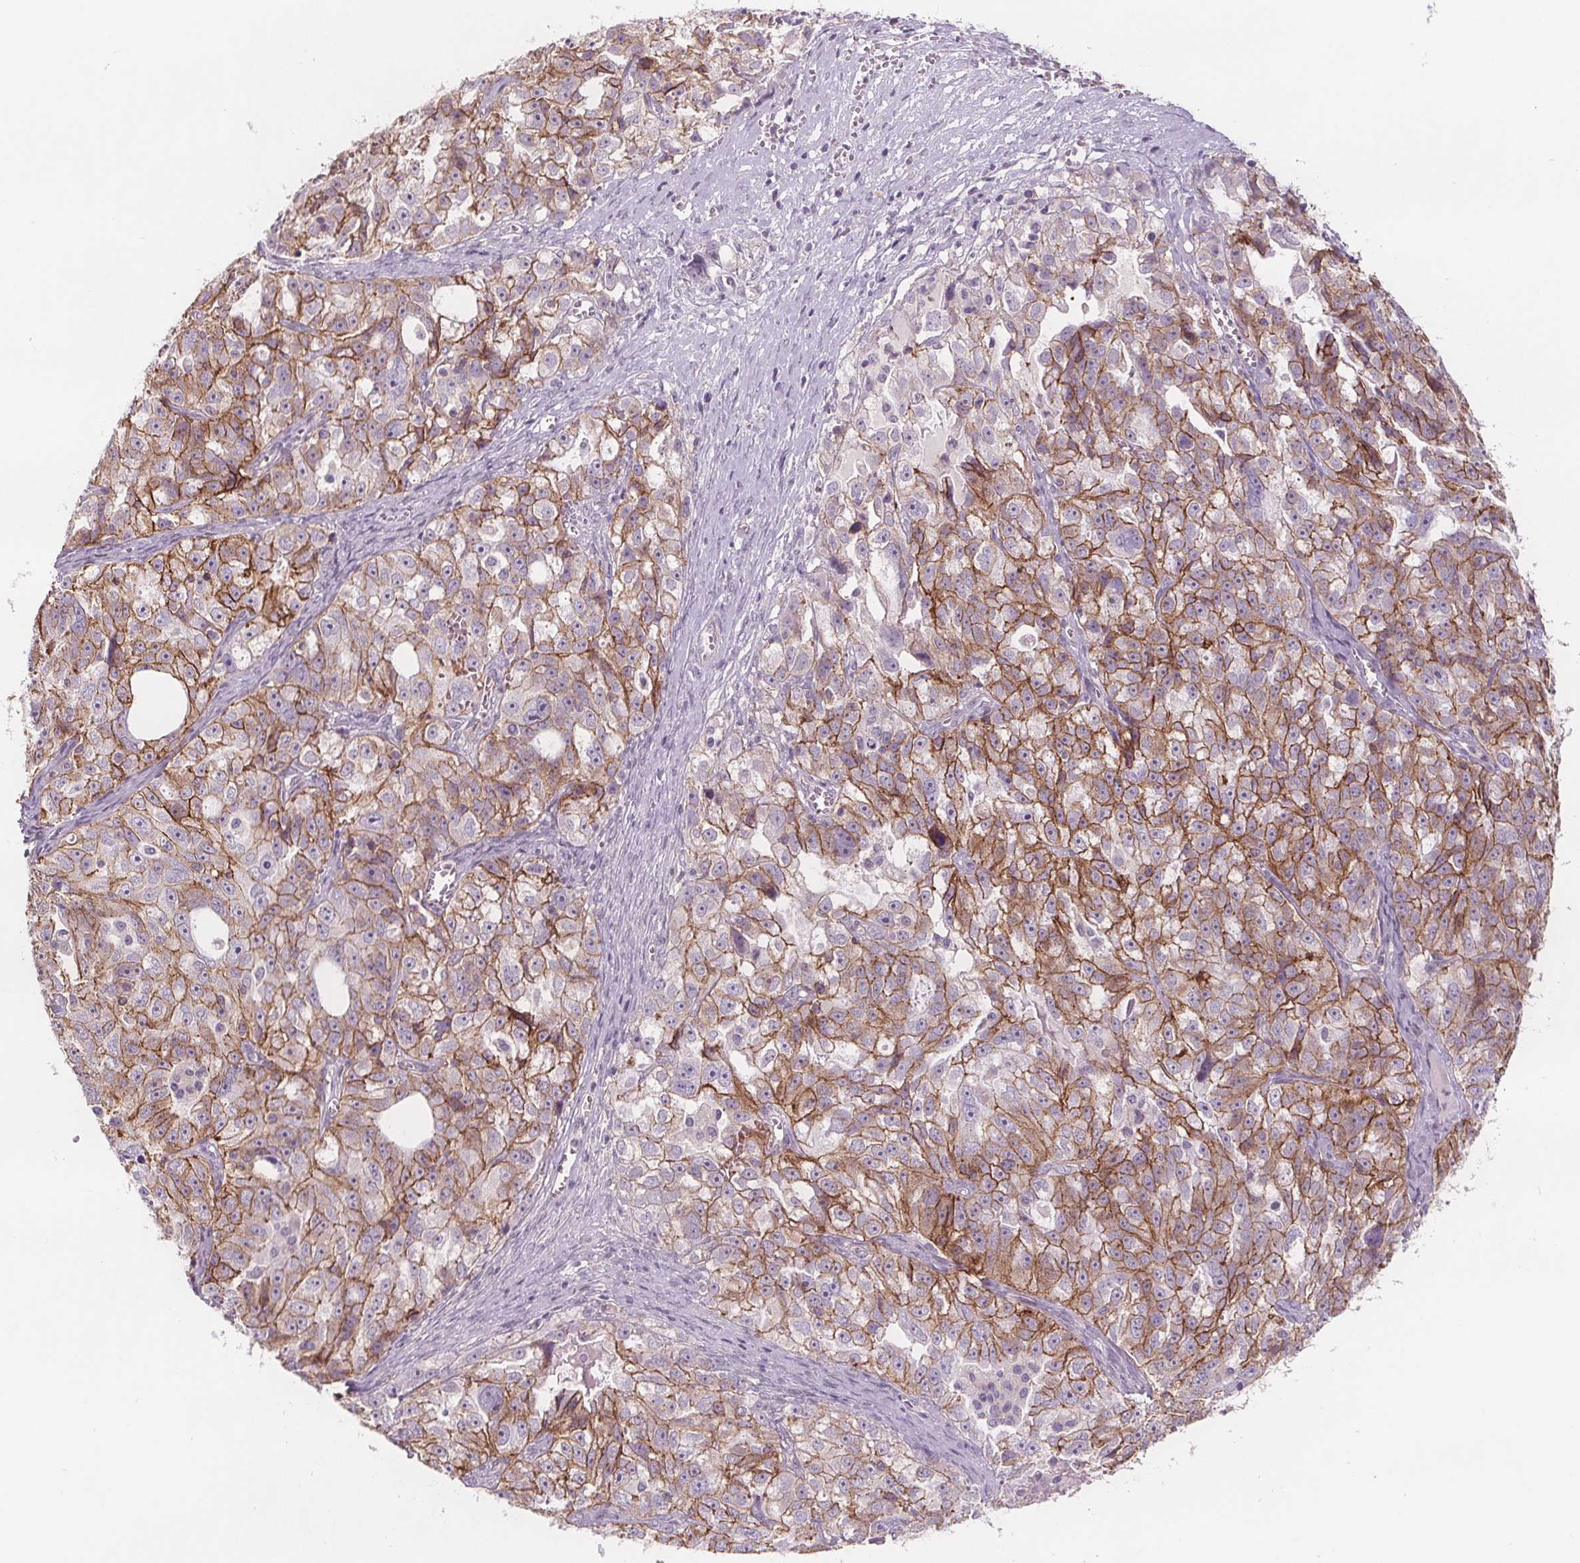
{"staining": {"intensity": "moderate", "quantity": "25%-75%", "location": "cytoplasmic/membranous"}, "tissue": "ovarian cancer", "cell_type": "Tumor cells", "image_type": "cancer", "snomed": [{"axis": "morphology", "description": "Cystadenocarcinoma, serous, NOS"}, {"axis": "topography", "description": "Ovary"}], "caption": "A brown stain highlights moderate cytoplasmic/membranous positivity of a protein in human serous cystadenocarcinoma (ovarian) tumor cells.", "gene": "ATP1A1", "patient": {"sex": "female", "age": 51}}